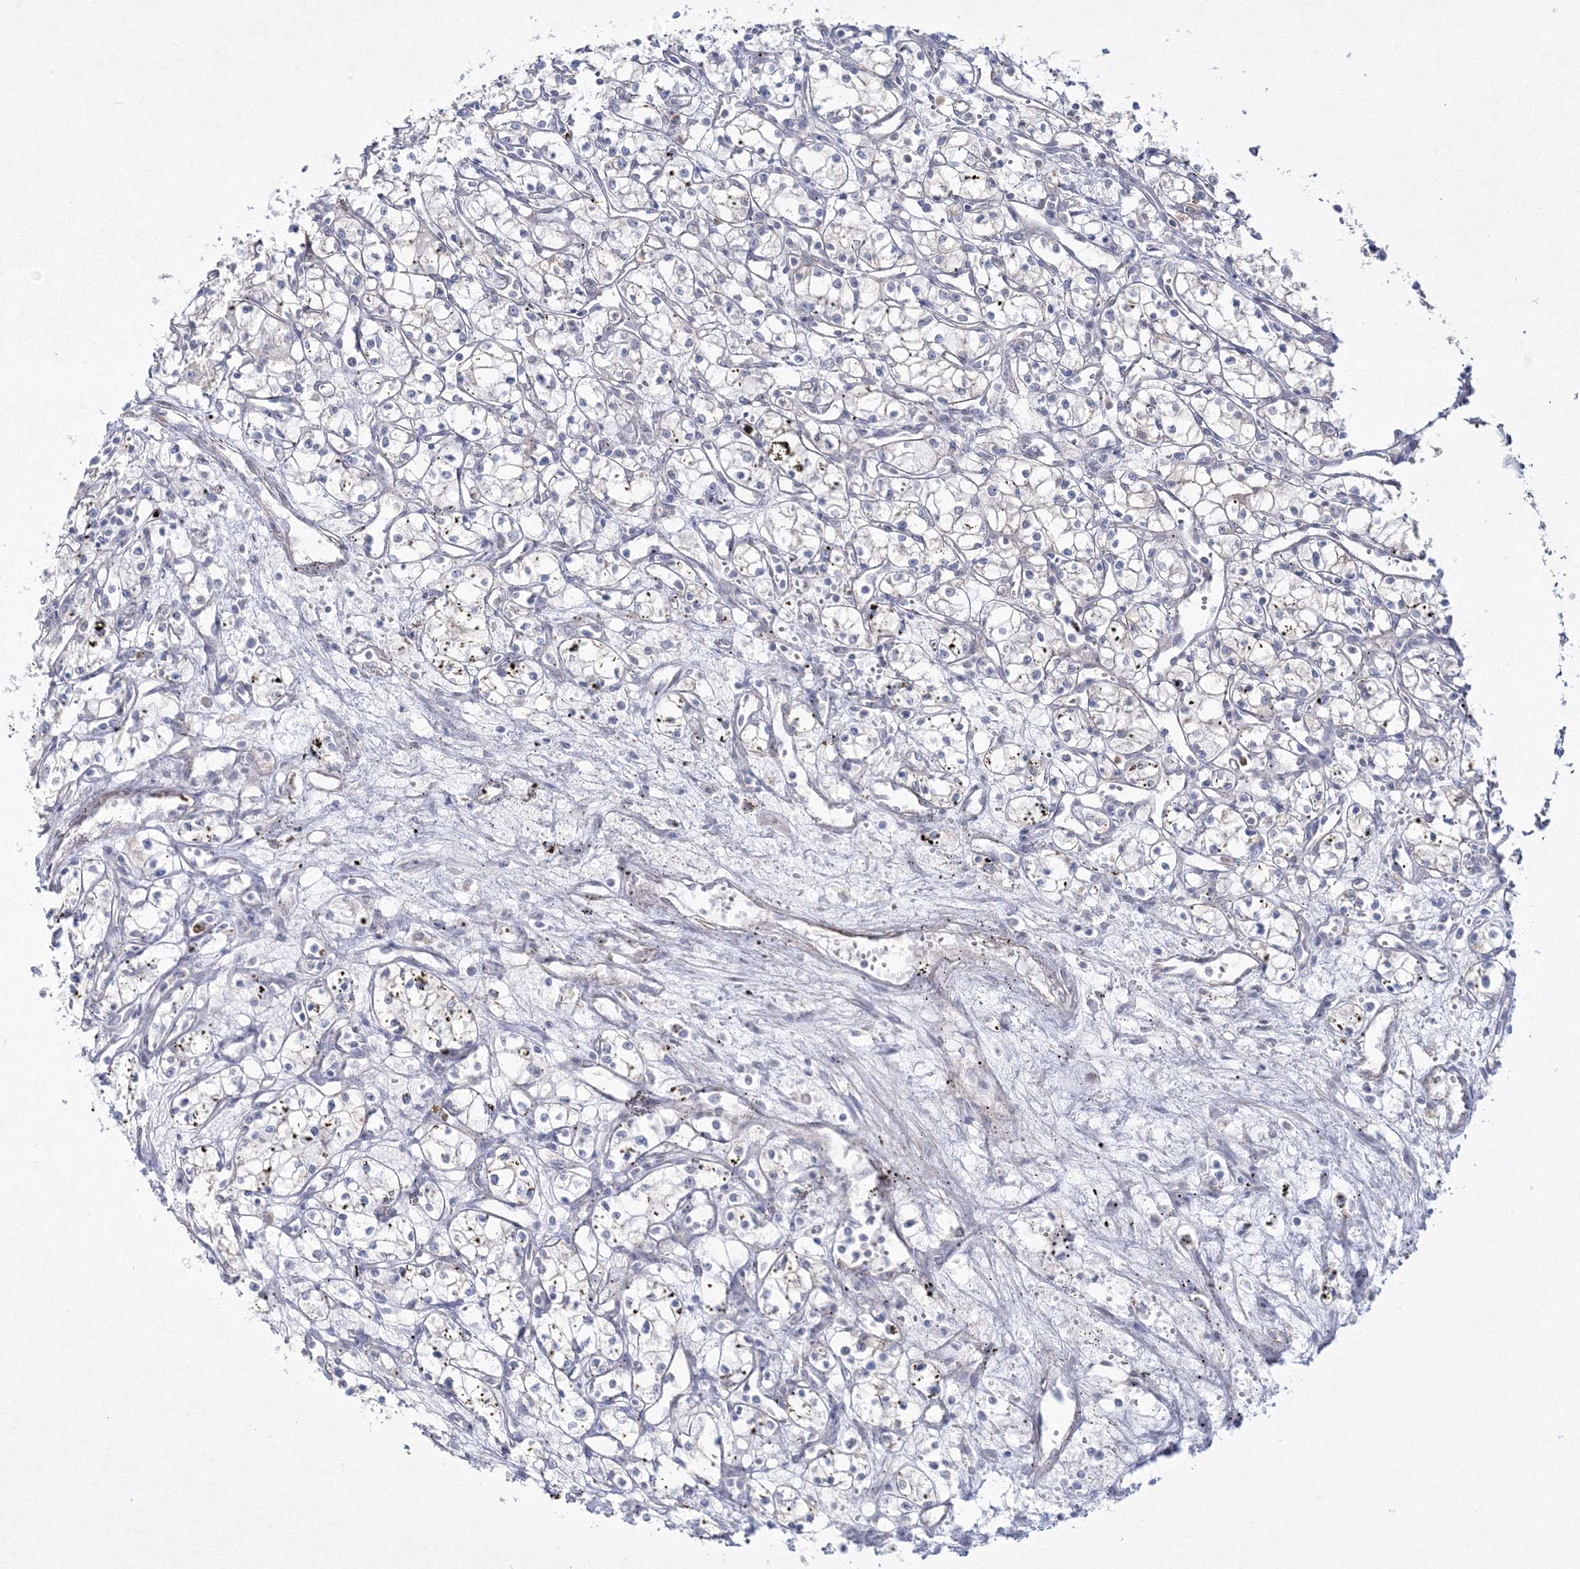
{"staining": {"intensity": "negative", "quantity": "none", "location": "none"}, "tissue": "renal cancer", "cell_type": "Tumor cells", "image_type": "cancer", "snomed": [{"axis": "morphology", "description": "Adenocarcinoma, NOS"}, {"axis": "topography", "description": "Kidney"}], "caption": "Immunohistochemical staining of human renal cancer displays no significant expression in tumor cells.", "gene": "IPMK", "patient": {"sex": "male", "age": 59}}